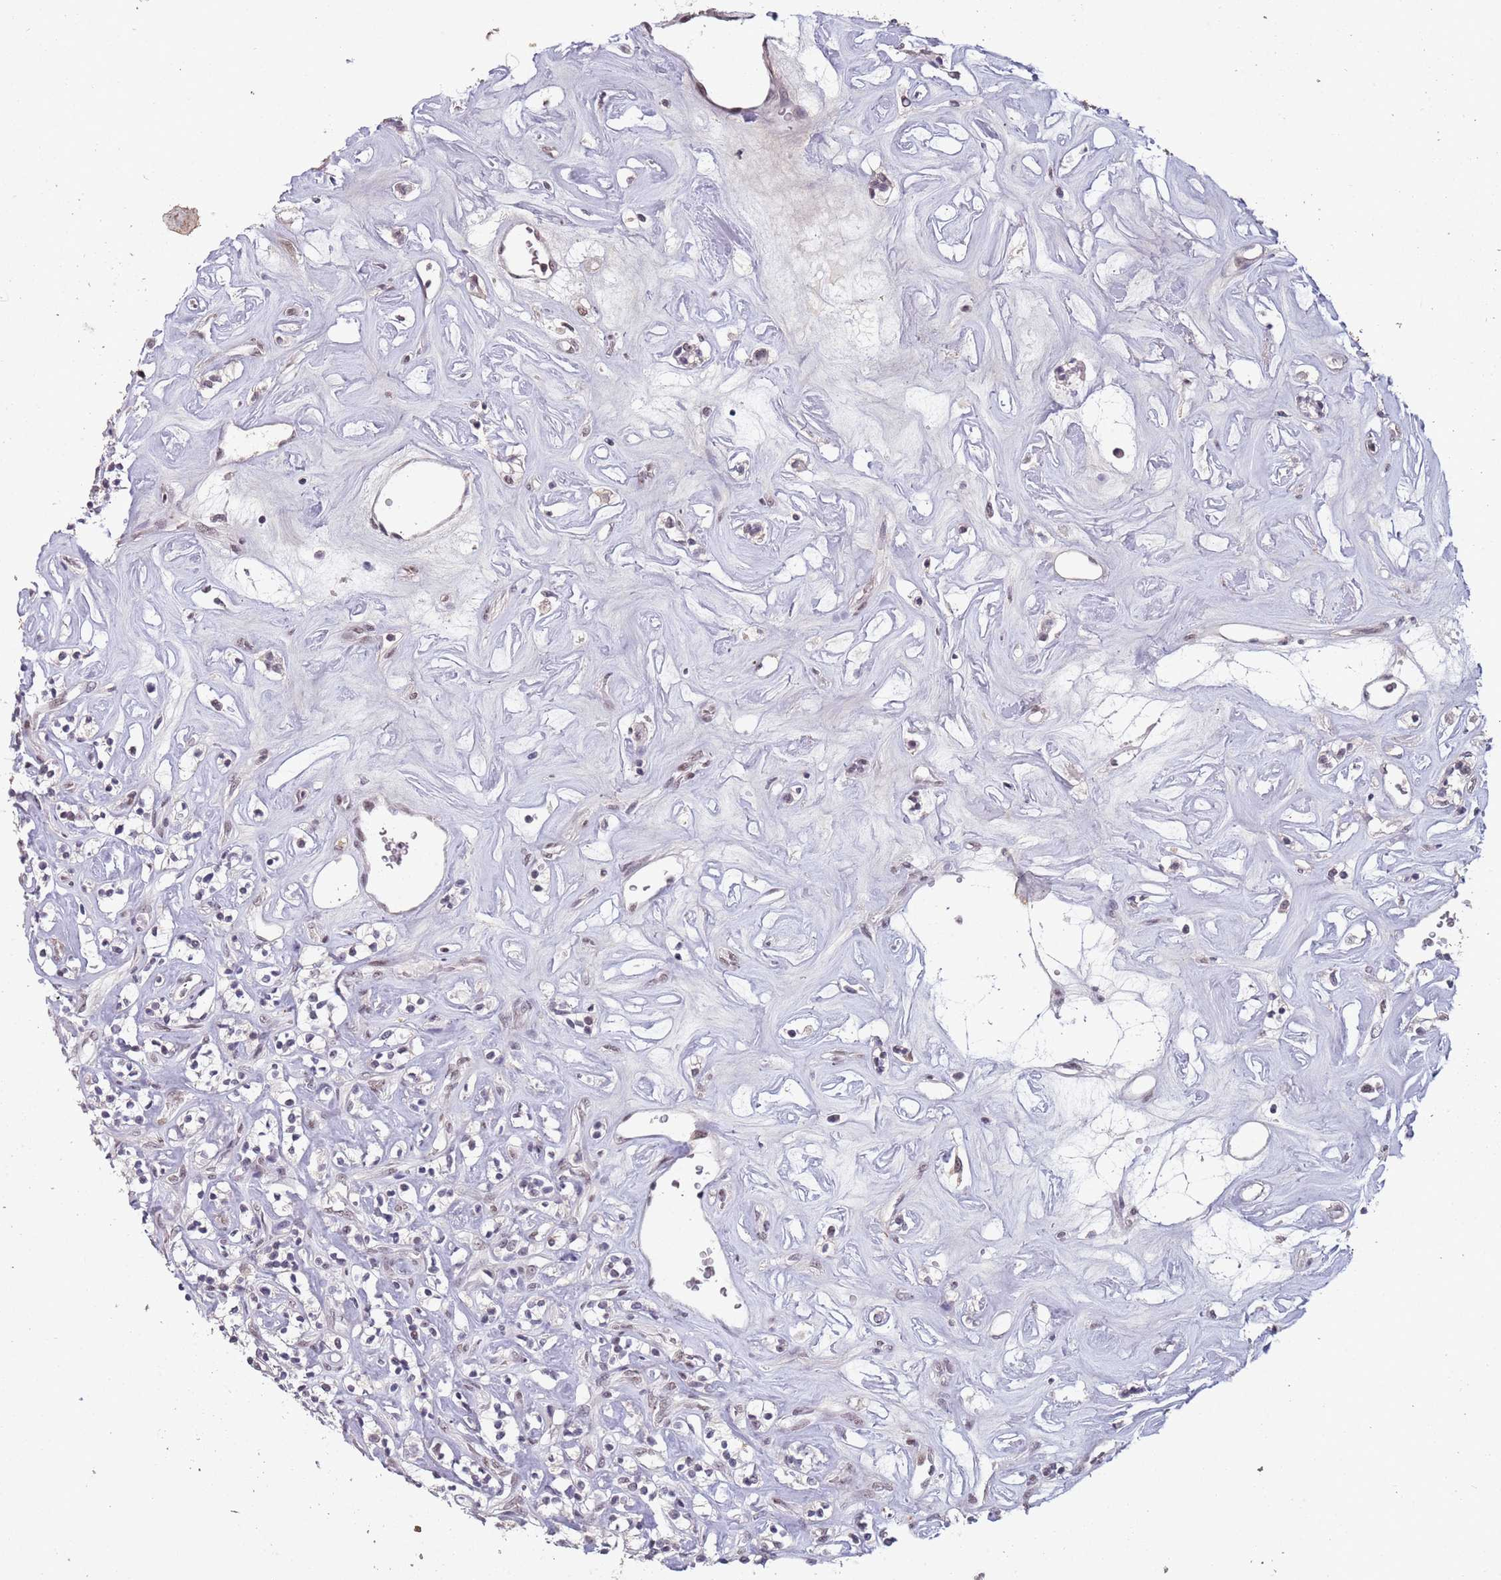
{"staining": {"intensity": "negative", "quantity": "none", "location": "none"}, "tissue": "renal cancer", "cell_type": "Tumor cells", "image_type": "cancer", "snomed": [{"axis": "morphology", "description": "Adenocarcinoma, NOS"}, {"axis": "topography", "description": "Kidney"}], "caption": "Renal cancer (adenocarcinoma) was stained to show a protein in brown. There is no significant staining in tumor cells.", "gene": "CIZ1", "patient": {"sex": "male", "age": 77}}